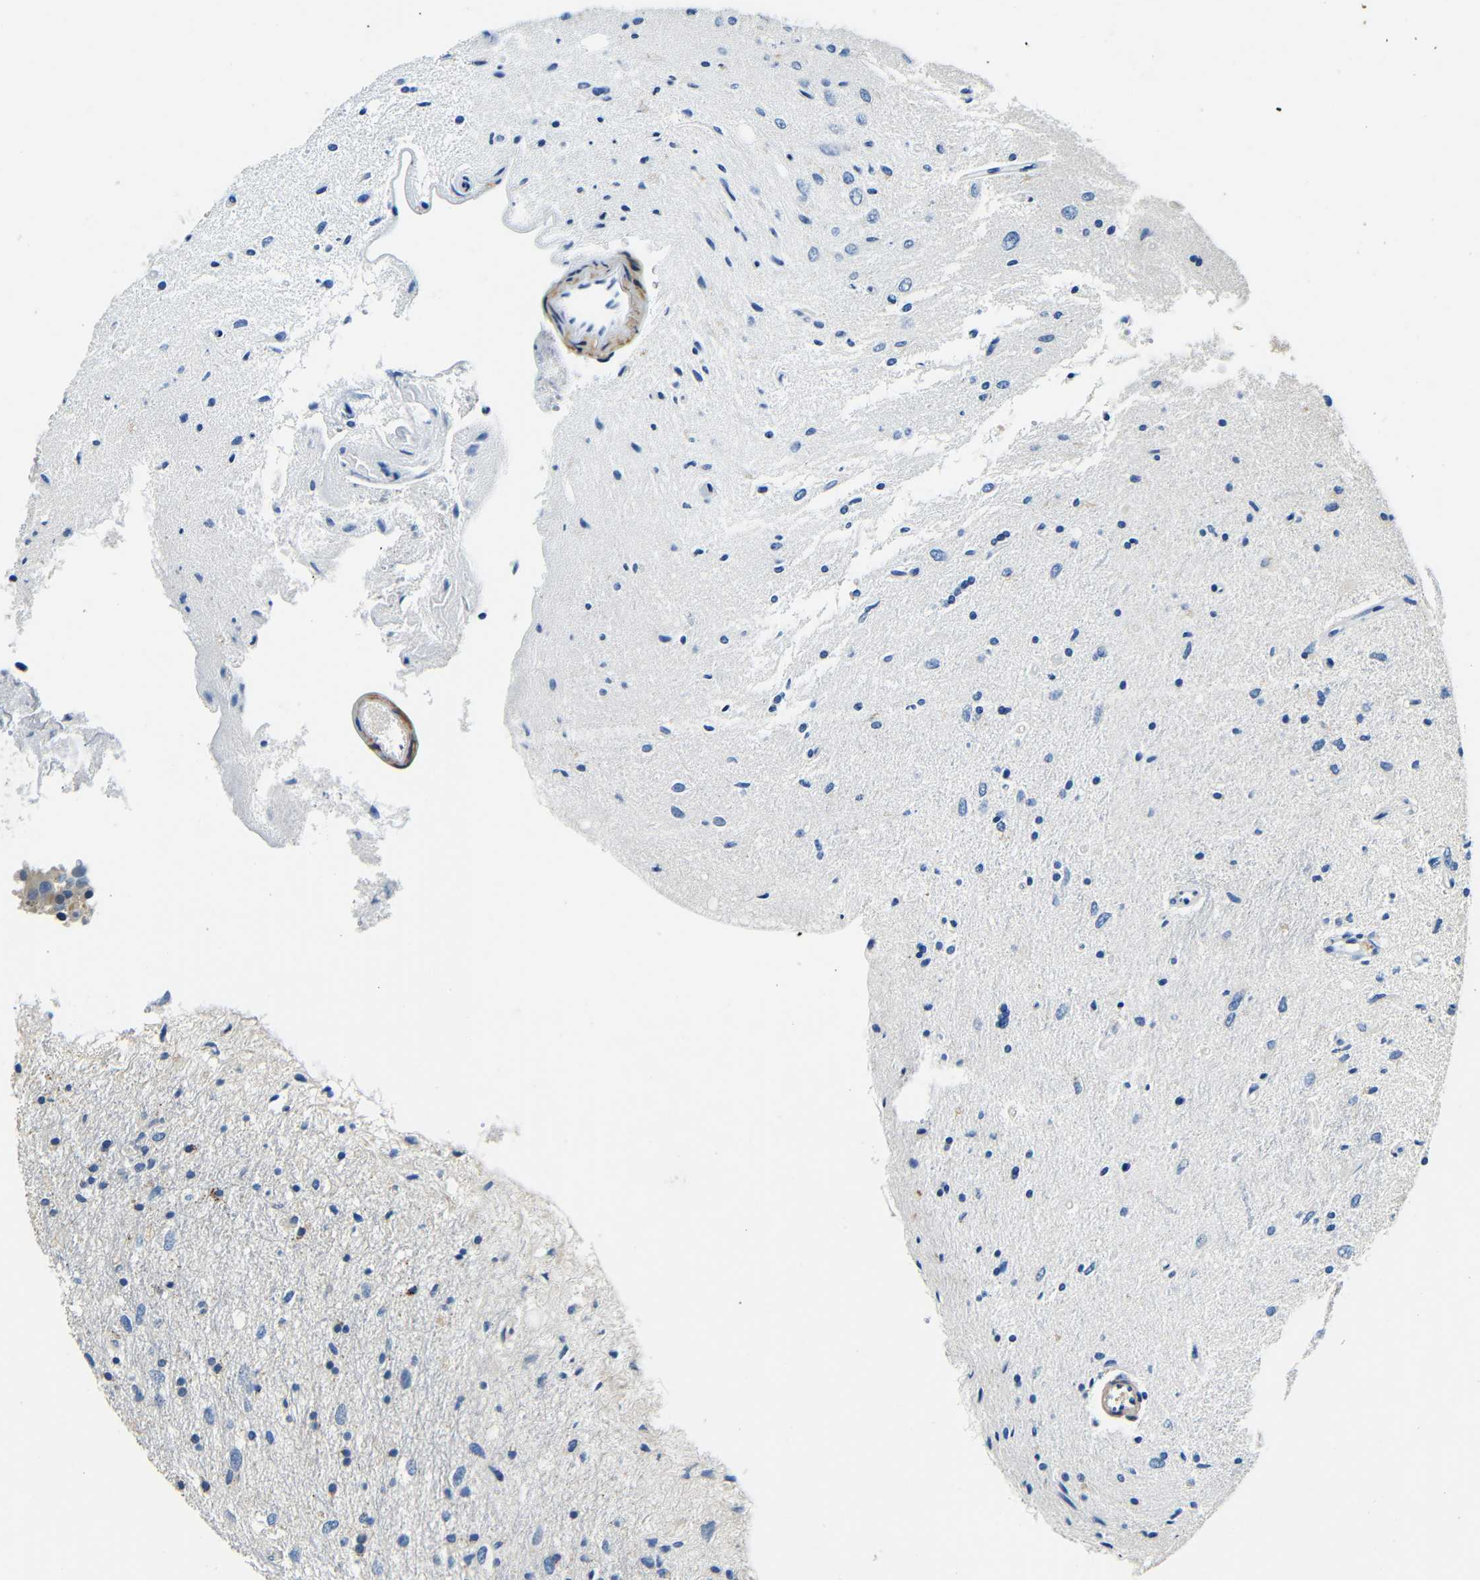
{"staining": {"intensity": "negative", "quantity": "none", "location": "none"}, "tissue": "glioma", "cell_type": "Tumor cells", "image_type": "cancer", "snomed": [{"axis": "morphology", "description": "Glioma, malignant, Low grade"}, {"axis": "topography", "description": "Brain"}], "caption": "Immunohistochemical staining of human glioma demonstrates no significant expression in tumor cells.", "gene": "FMO5", "patient": {"sex": "male", "age": 77}}